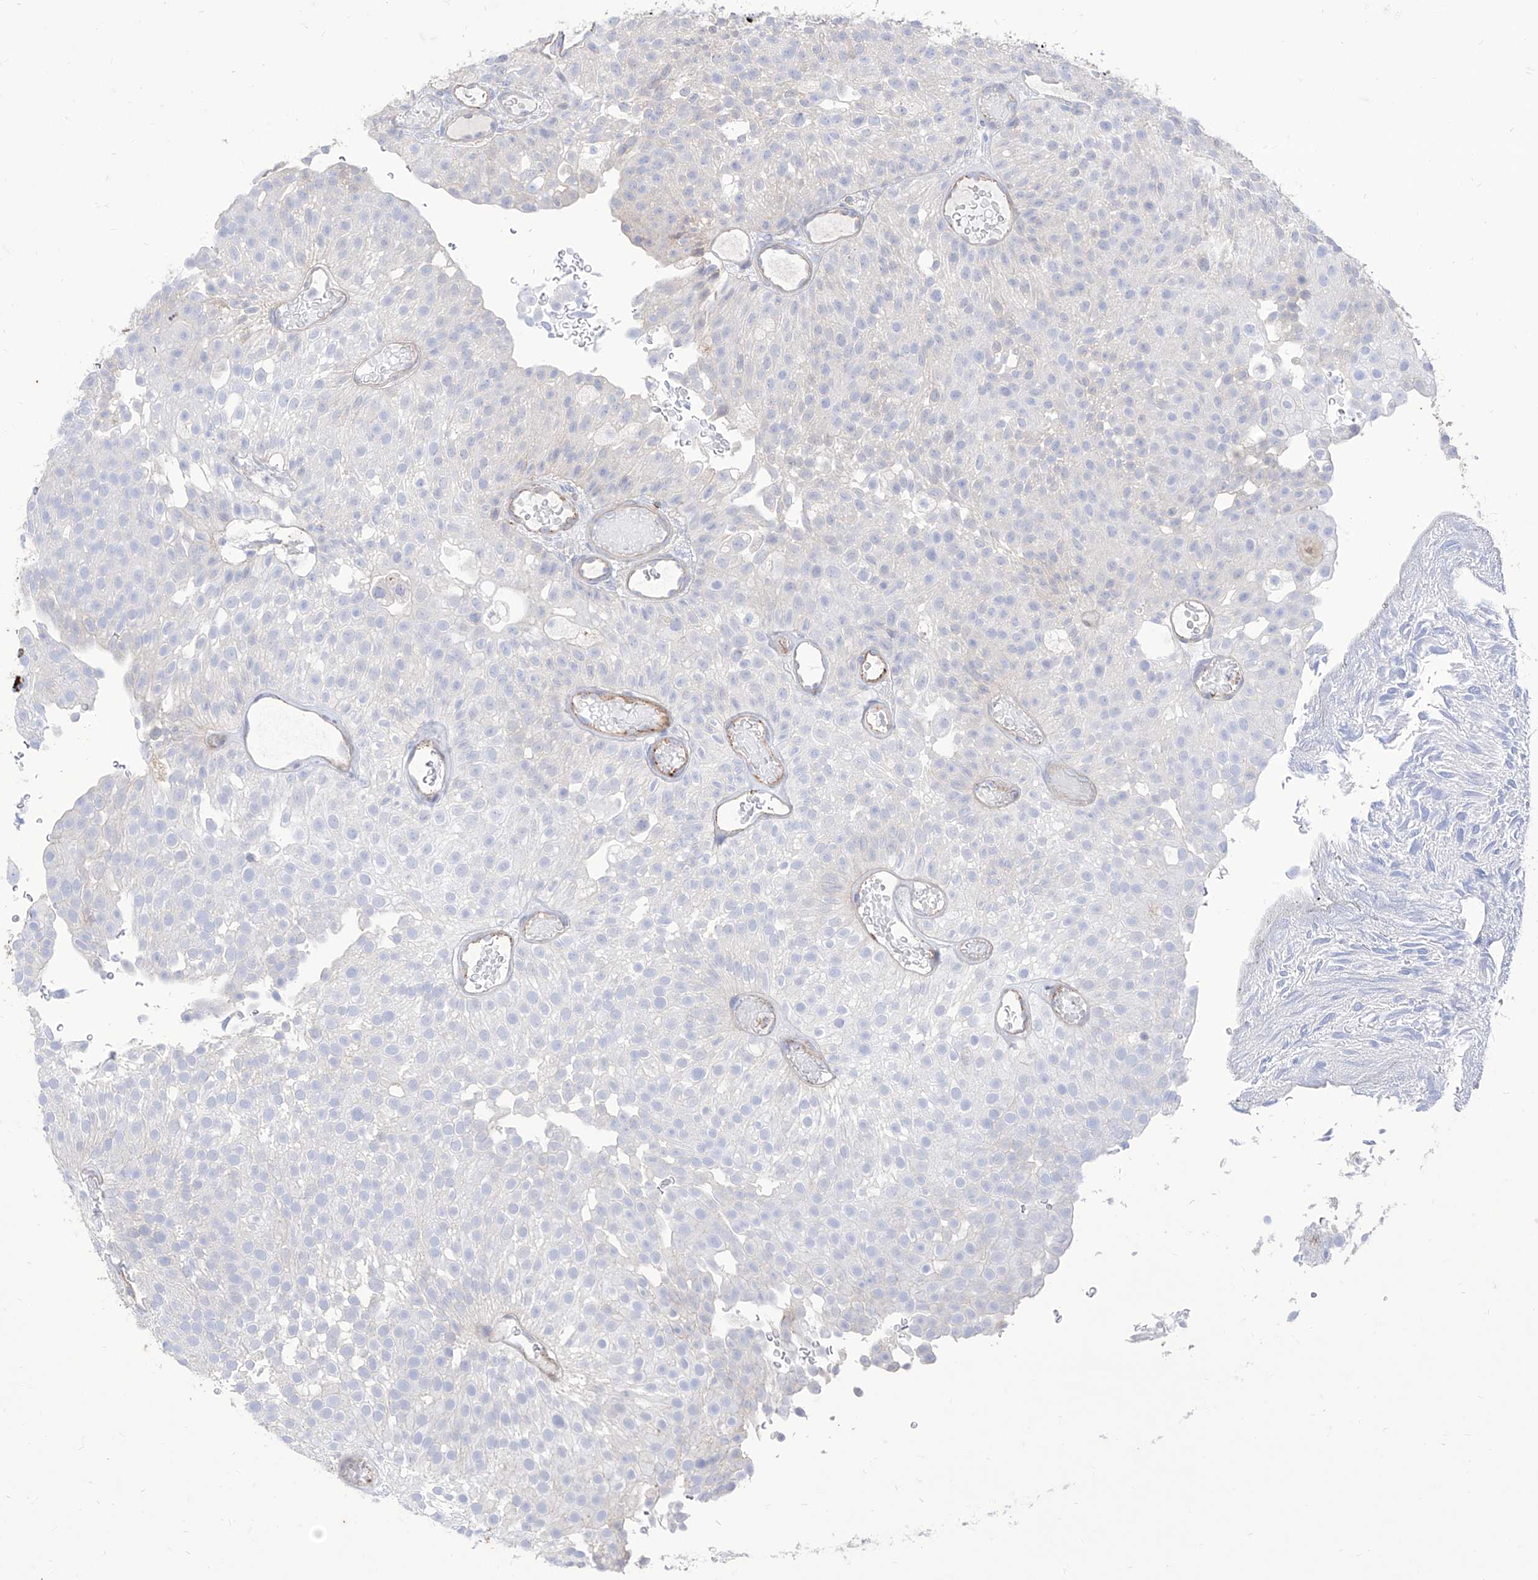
{"staining": {"intensity": "negative", "quantity": "none", "location": "none"}, "tissue": "urothelial cancer", "cell_type": "Tumor cells", "image_type": "cancer", "snomed": [{"axis": "morphology", "description": "Urothelial carcinoma, Low grade"}, {"axis": "topography", "description": "Urinary bladder"}], "caption": "Tumor cells are negative for brown protein staining in urothelial carcinoma (low-grade).", "gene": "C1orf74", "patient": {"sex": "male", "age": 78}}